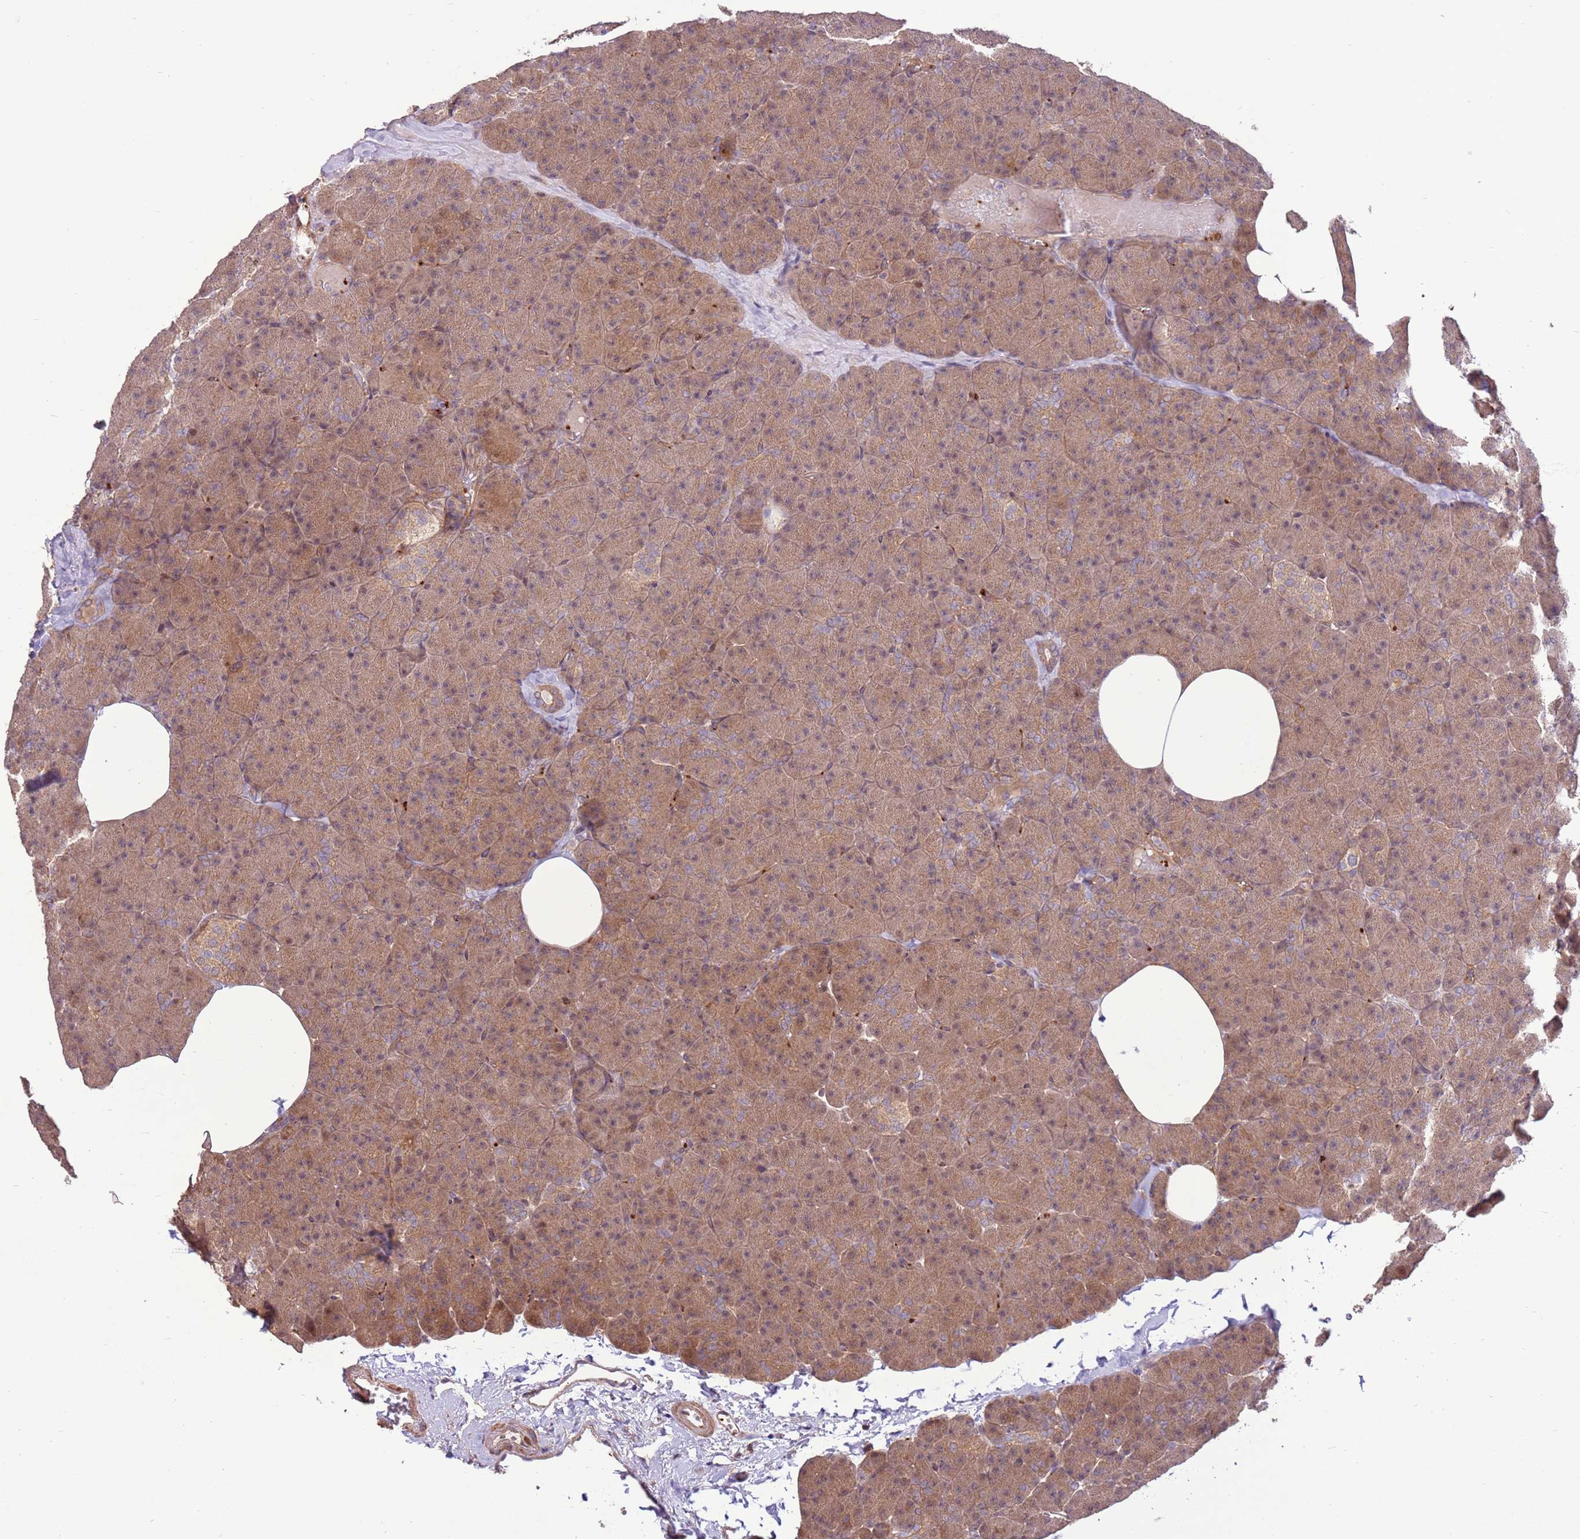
{"staining": {"intensity": "moderate", "quantity": "25%-75%", "location": "cytoplasmic/membranous"}, "tissue": "pancreas", "cell_type": "Exocrine glandular cells", "image_type": "normal", "snomed": [{"axis": "morphology", "description": "Normal tissue, NOS"}, {"axis": "morphology", "description": "Carcinoid, malignant, NOS"}, {"axis": "topography", "description": "Pancreas"}], "caption": "This is a histology image of immunohistochemistry staining of benign pancreas, which shows moderate staining in the cytoplasmic/membranous of exocrine glandular cells.", "gene": "CCDC112", "patient": {"sex": "female", "age": 35}}